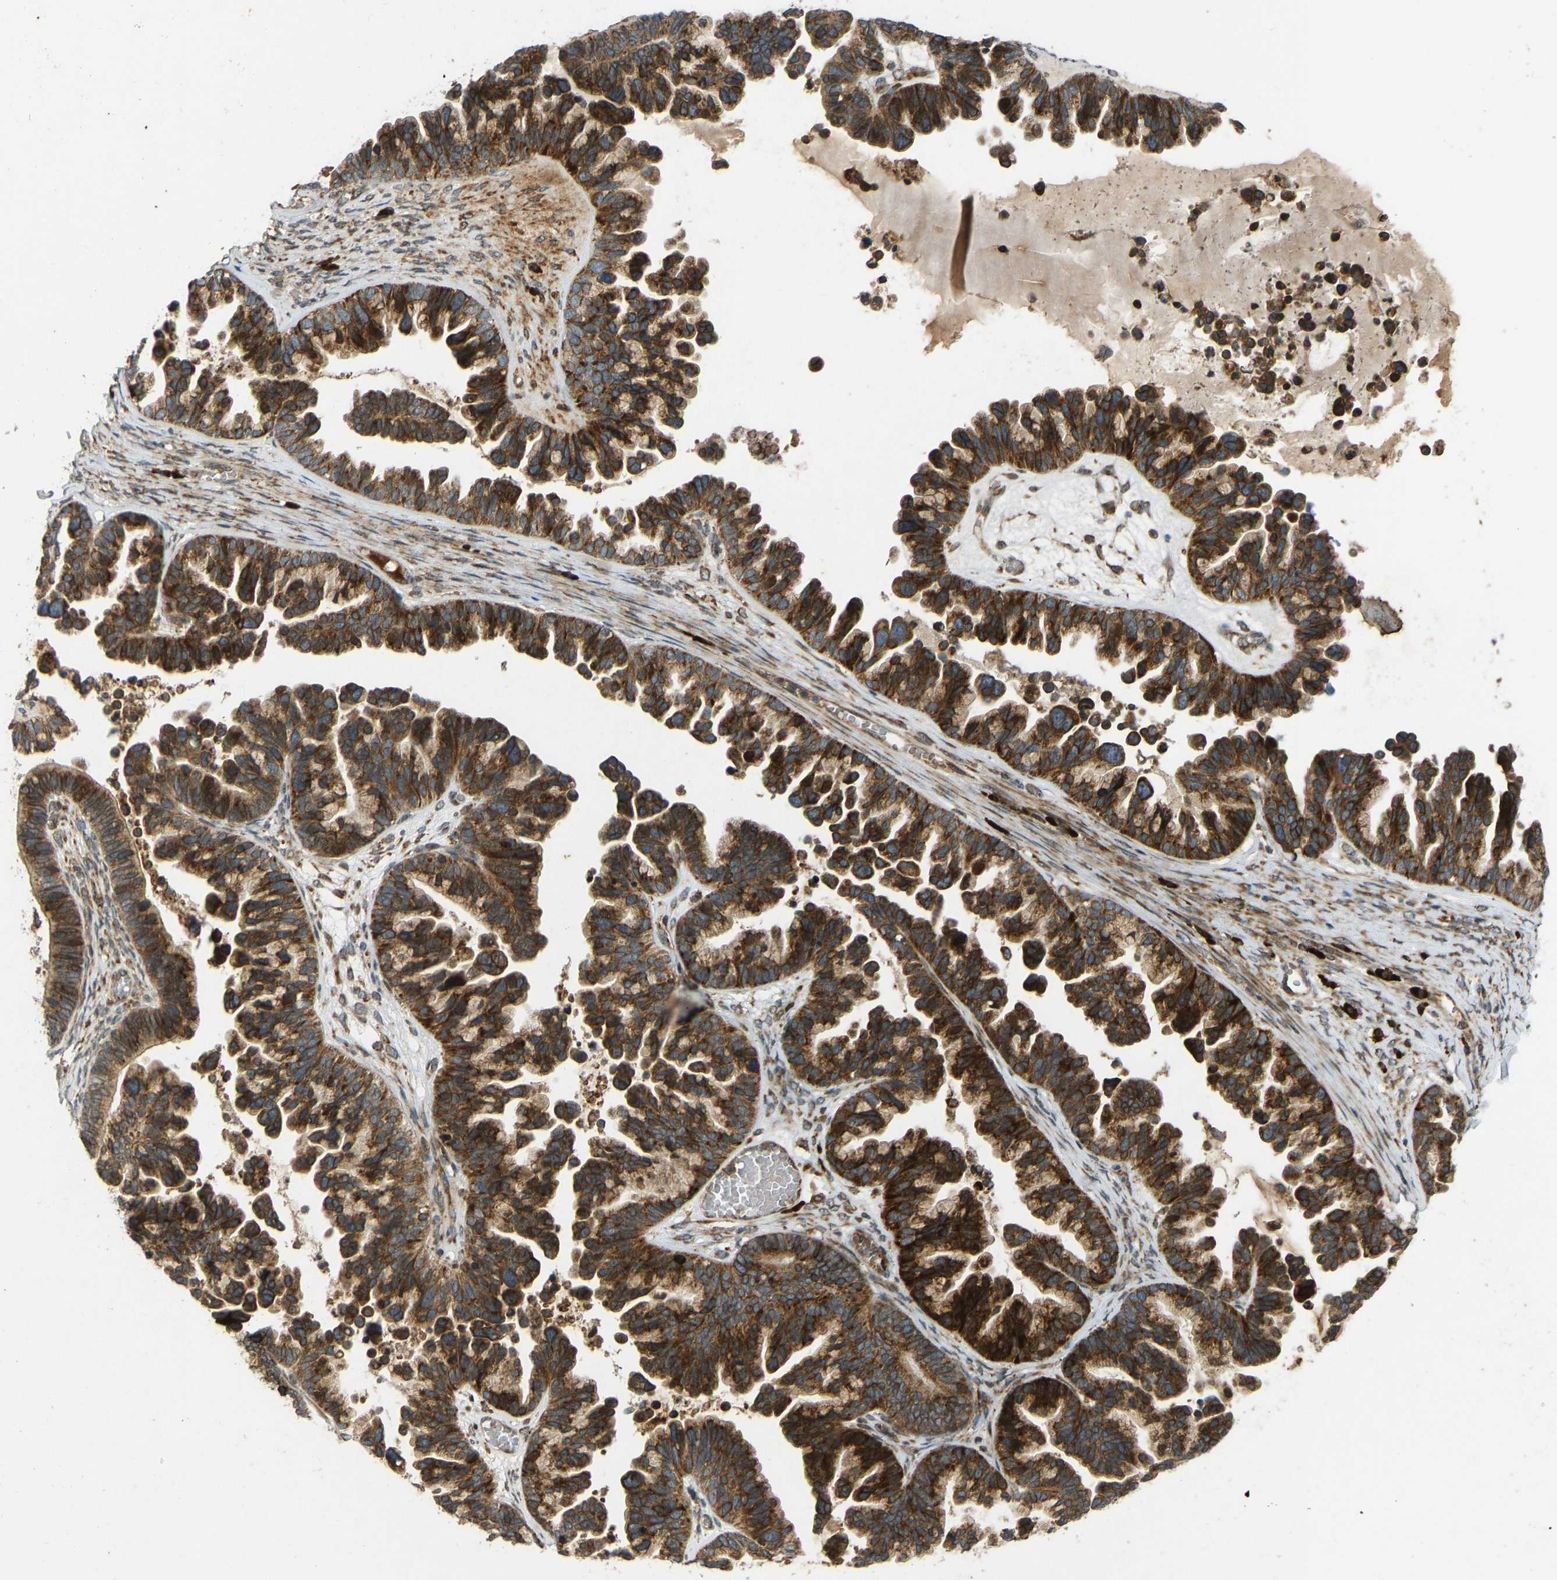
{"staining": {"intensity": "strong", "quantity": ">75%", "location": "cytoplasmic/membranous"}, "tissue": "ovarian cancer", "cell_type": "Tumor cells", "image_type": "cancer", "snomed": [{"axis": "morphology", "description": "Cystadenocarcinoma, serous, NOS"}, {"axis": "topography", "description": "Ovary"}], "caption": "Protein positivity by immunohistochemistry exhibits strong cytoplasmic/membranous staining in about >75% of tumor cells in ovarian cancer.", "gene": "RPN2", "patient": {"sex": "female", "age": 56}}